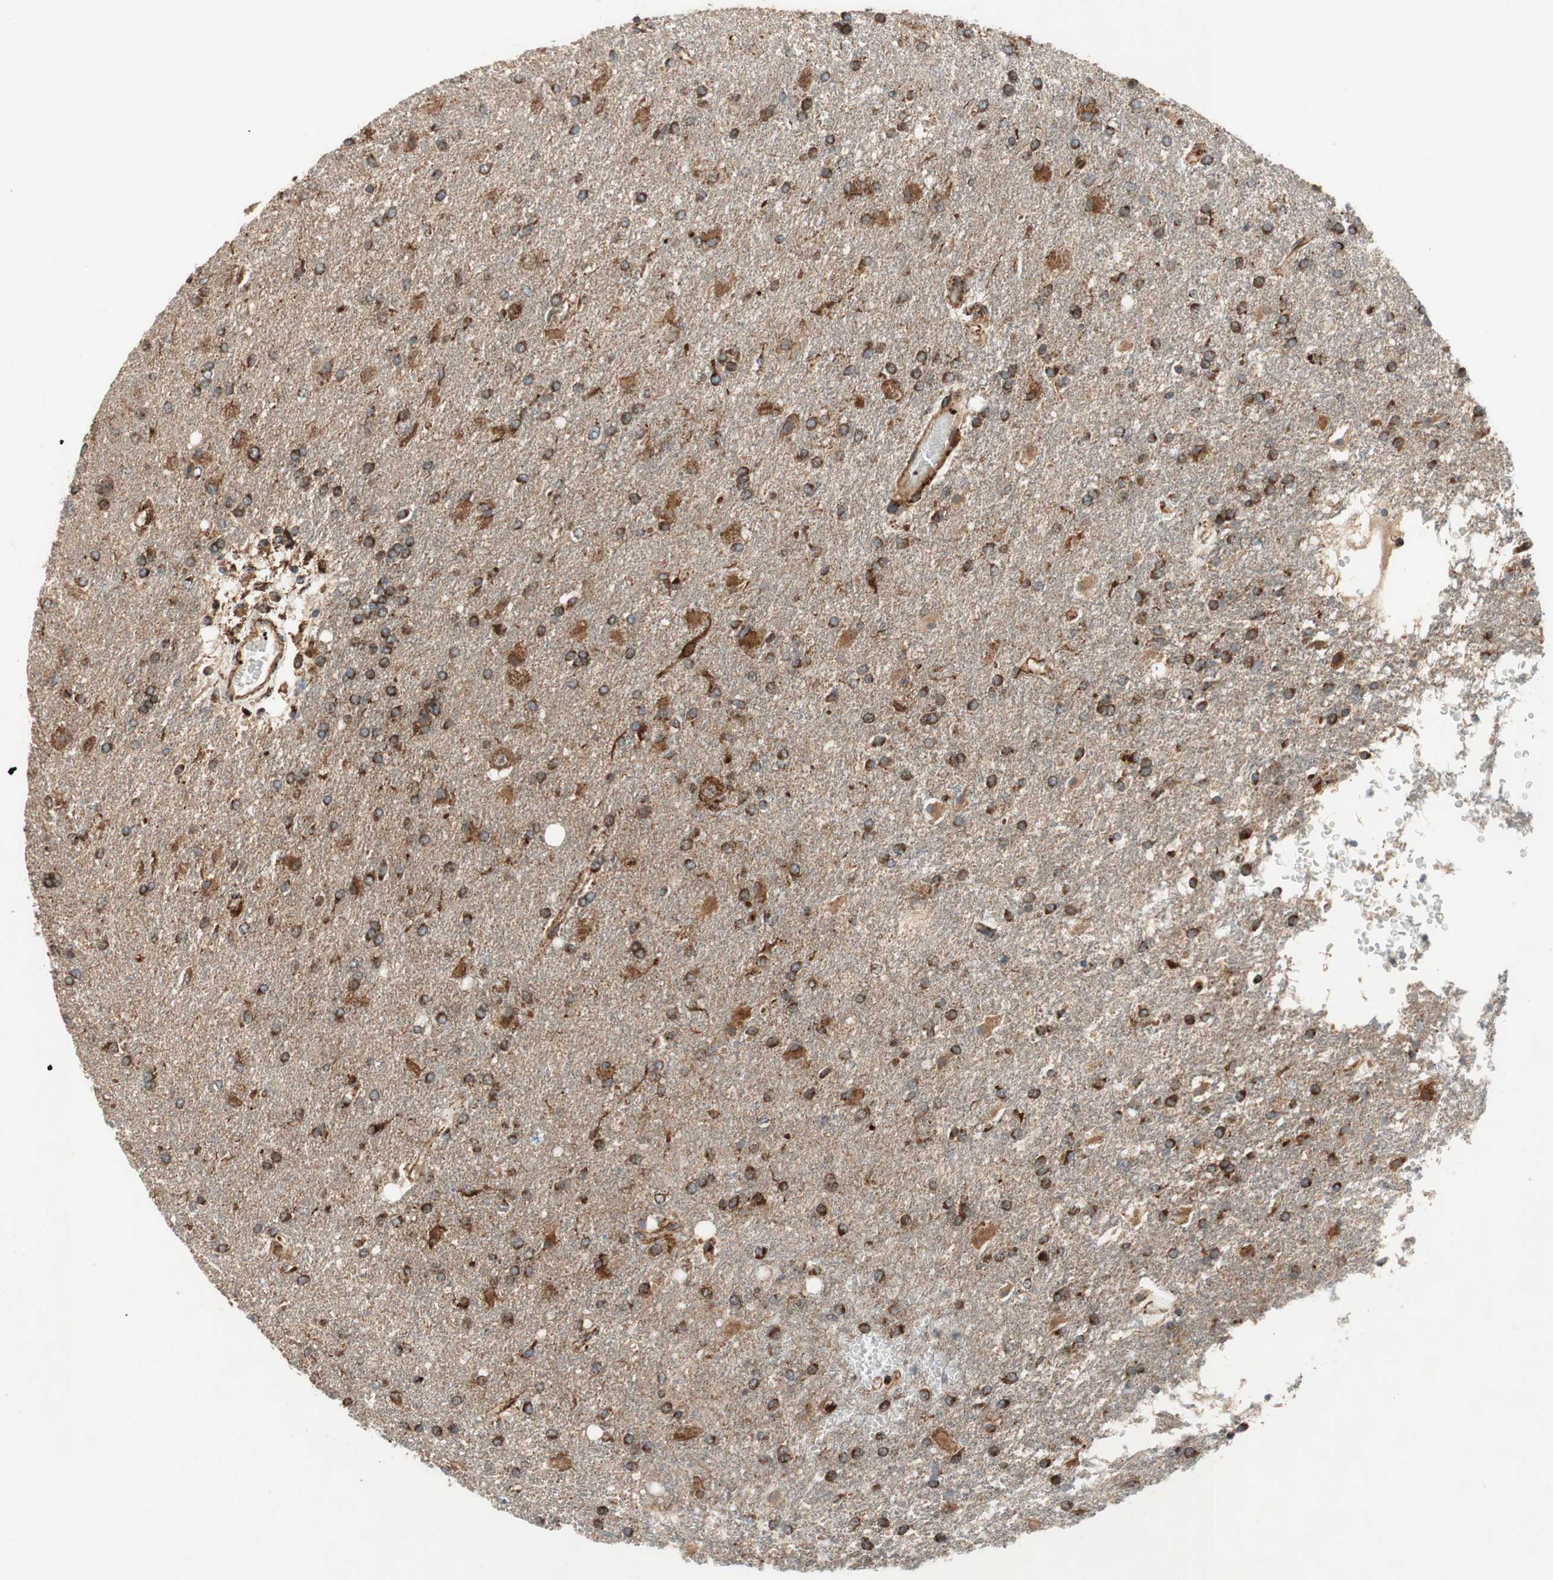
{"staining": {"intensity": "strong", "quantity": ">75%", "location": "cytoplasmic/membranous"}, "tissue": "glioma", "cell_type": "Tumor cells", "image_type": "cancer", "snomed": [{"axis": "morphology", "description": "Glioma, malignant, High grade"}, {"axis": "topography", "description": "Brain"}], "caption": "Immunohistochemistry histopathology image of human glioma stained for a protein (brown), which reveals high levels of strong cytoplasmic/membranous staining in about >75% of tumor cells.", "gene": "AKAP1", "patient": {"sex": "male", "age": 71}}